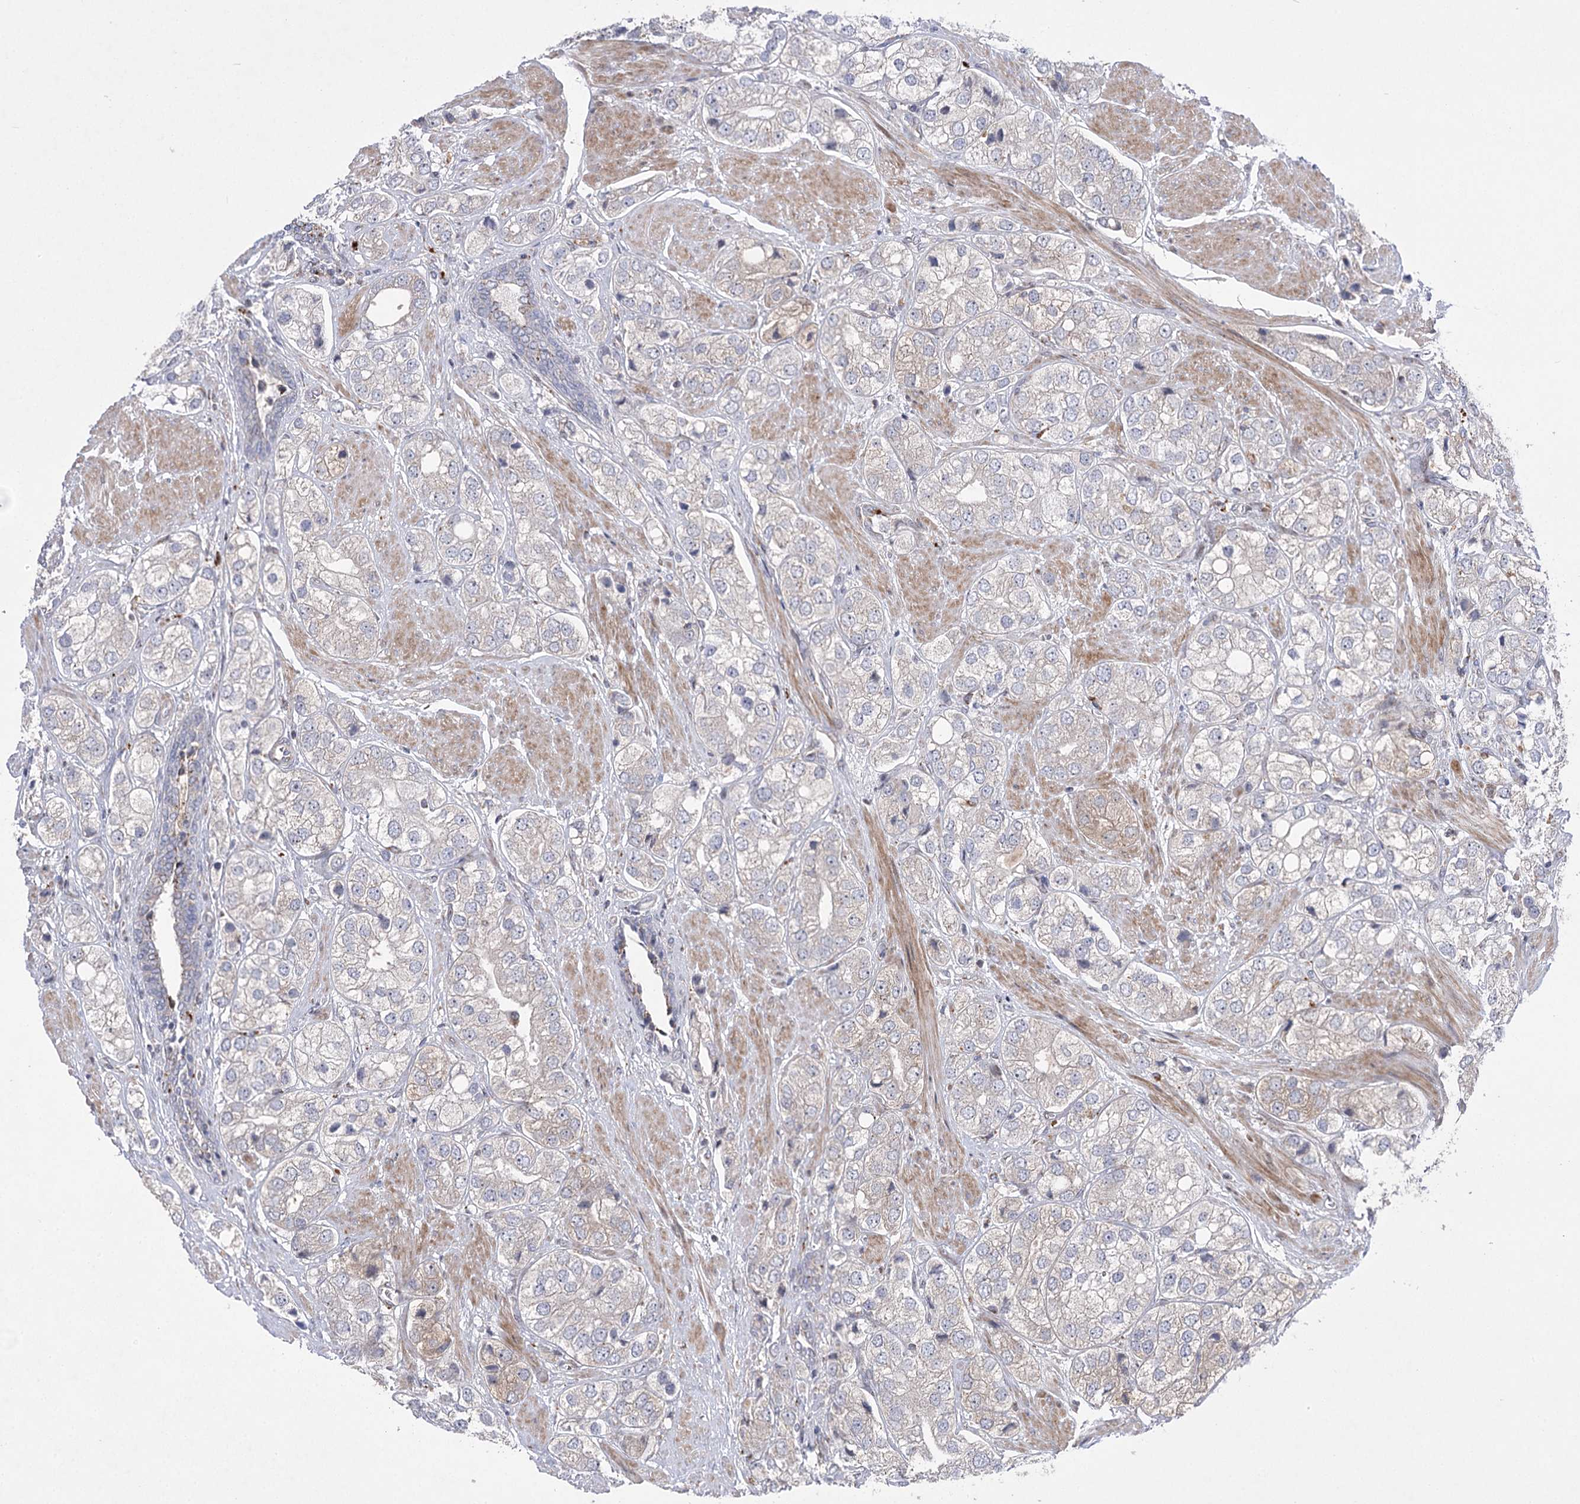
{"staining": {"intensity": "negative", "quantity": "none", "location": "none"}, "tissue": "prostate cancer", "cell_type": "Tumor cells", "image_type": "cancer", "snomed": [{"axis": "morphology", "description": "Adenocarcinoma, High grade"}, {"axis": "topography", "description": "Prostate"}], "caption": "Immunohistochemistry (IHC) of human prostate adenocarcinoma (high-grade) reveals no positivity in tumor cells.", "gene": "NME7", "patient": {"sex": "male", "age": 50}}